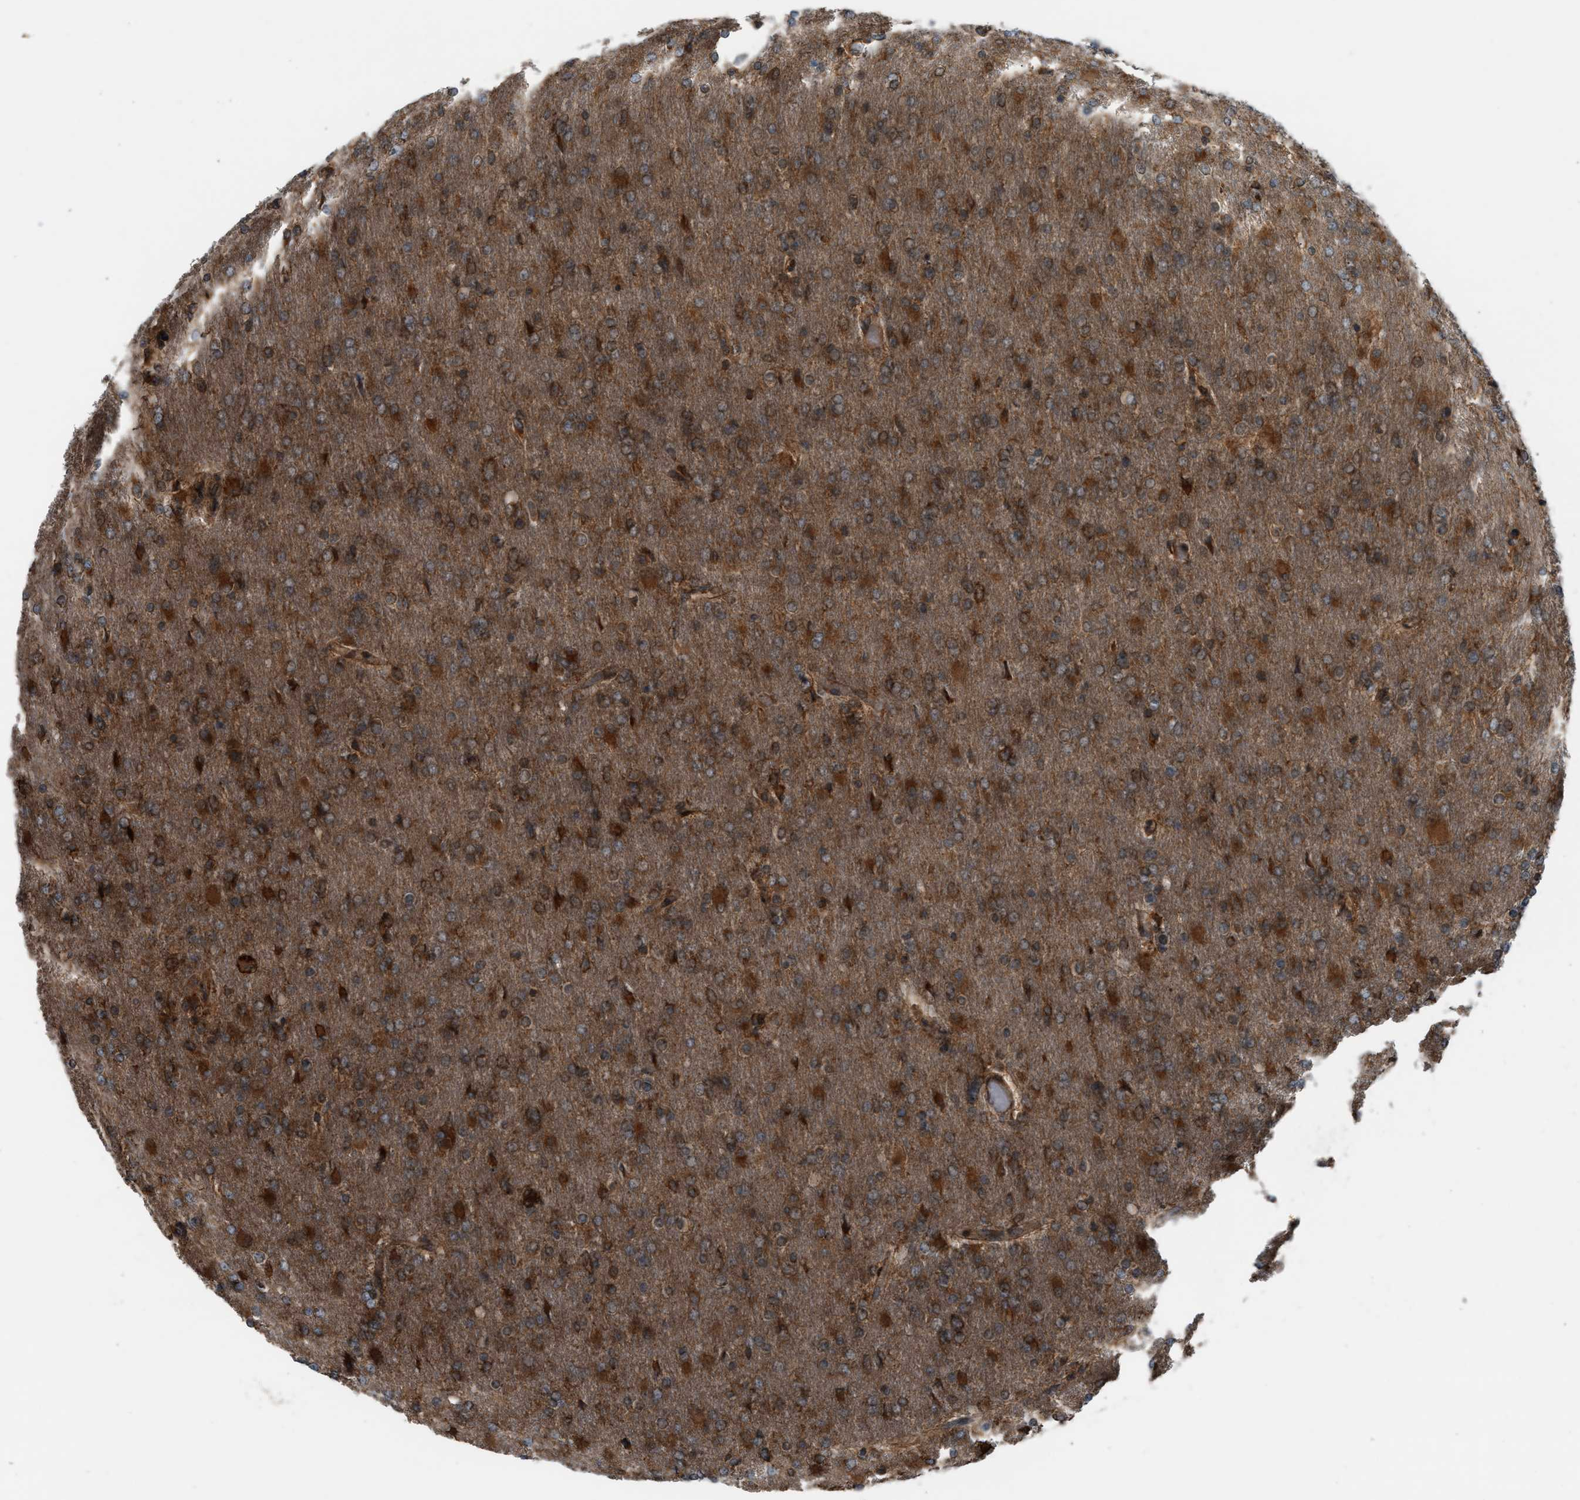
{"staining": {"intensity": "strong", "quantity": ">75%", "location": "cytoplasmic/membranous"}, "tissue": "glioma", "cell_type": "Tumor cells", "image_type": "cancer", "snomed": [{"axis": "morphology", "description": "Glioma, malignant, High grade"}, {"axis": "topography", "description": "Cerebral cortex"}], "caption": "Approximately >75% of tumor cells in malignant glioma (high-grade) show strong cytoplasmic/membranous protein positivity as visualized by brown immunohistochemical staining.", "gene": "BAIAP2L1", "patient": {"sex": "female", "age": 36}}